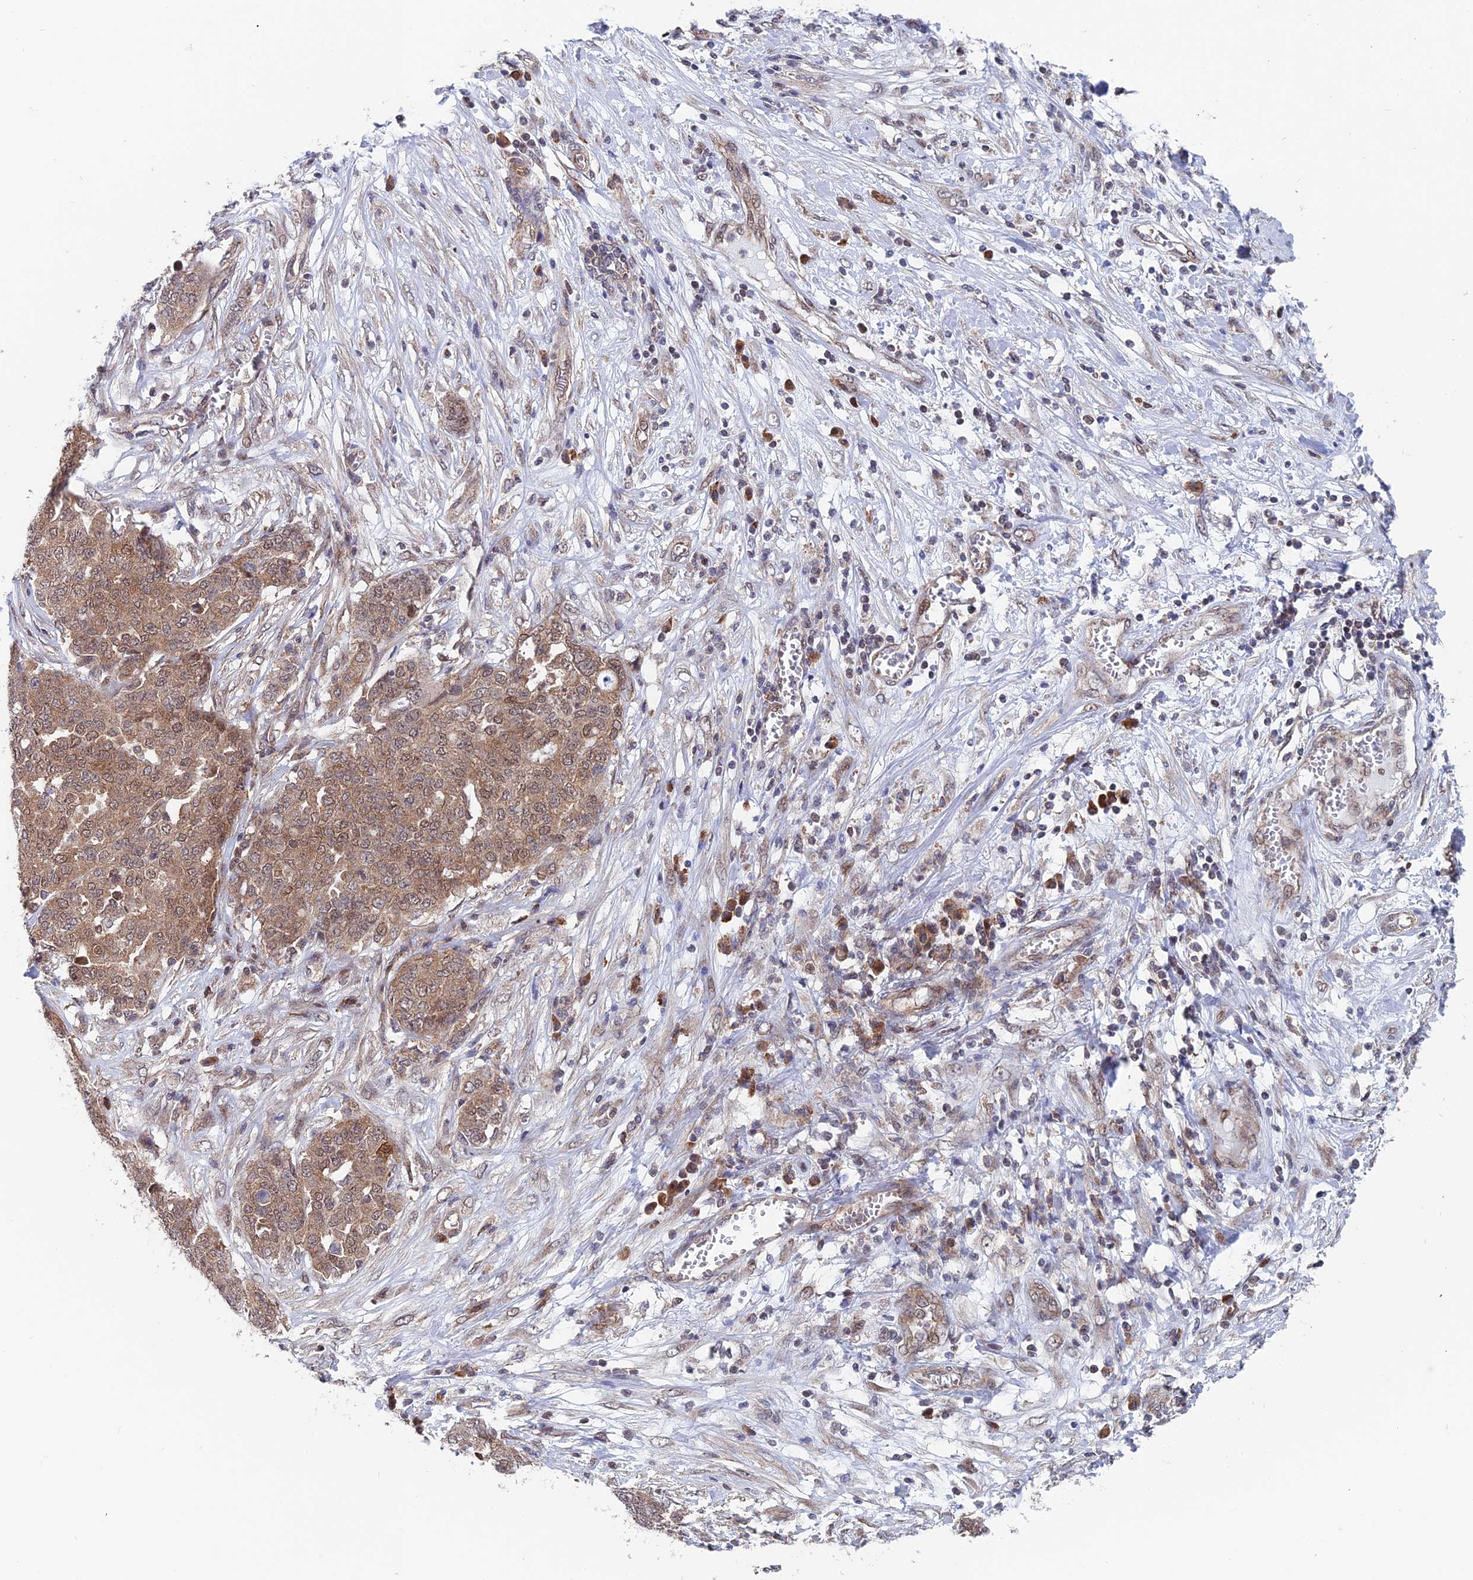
{"staining": {"intensity": "moderate", "quantity": ">75%", "location": "cytoplasmic/membranous,nuclear"}, "tissue": "ovarian cancer", "cell_type": "Tumor cells", "image_type": "cancer", "snomed": [{"axis": "morphology", "description": "Cystadenocarcinoma, serous, NOS"}, {"axis": "topography", "description": "Soft tissue"}, {"axis": "topography", "description": "Ovary"}], "caption": "Immunohistochemistry of serous cystadenocarcinoma (ovarian) displays medium levels of moderate cytoplasmic/membranous and nuclear expression in about >75% of tumor cells.", "gene": "IGBP1", "patient": {"sex": "female", "age": 57}}